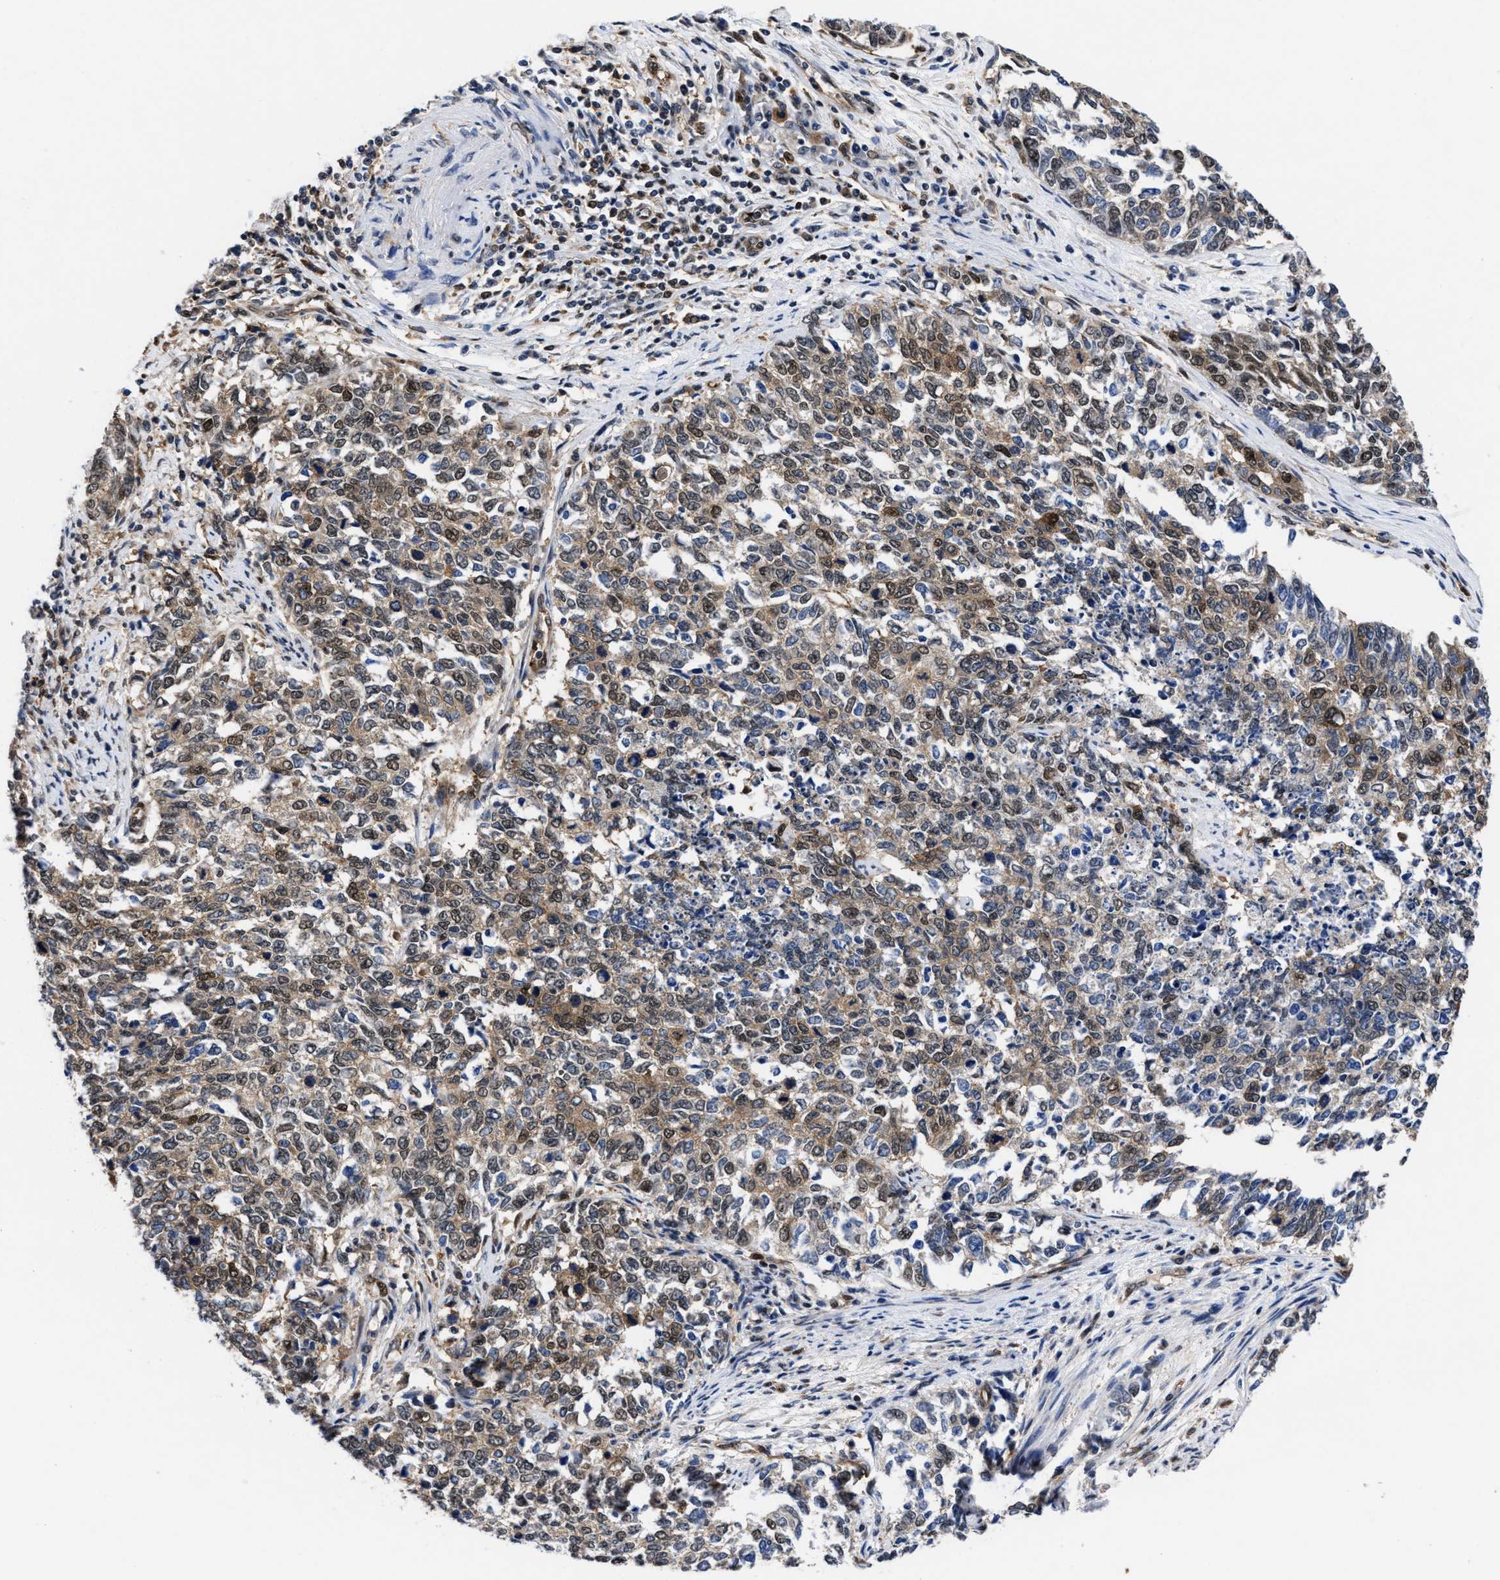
{"staining": {"intensity": "weak", "quantity": ">75%", "location": "cytoplasmic/membranous,nuclear"}, "tissue": "cervical cancer", "cell_type": "Tumor cells", "image_type": "cancer", "snomed": [{"axis": "morphology", "description": "Squamous cell carcinoma, NOS"}, {"axis": "topography", "description": "Cervix"}], "caption": "Immunohistochemistry histopathology image of human cervical cancer (squamous cell carcinoma) stained for a protein (brown), which displays low levels of weak cytoplasmic/membranous and nuclear staining in about >75% of tumor cells.", "gene": "ACLY", "patient": {"sex": "female", "age": 63}}